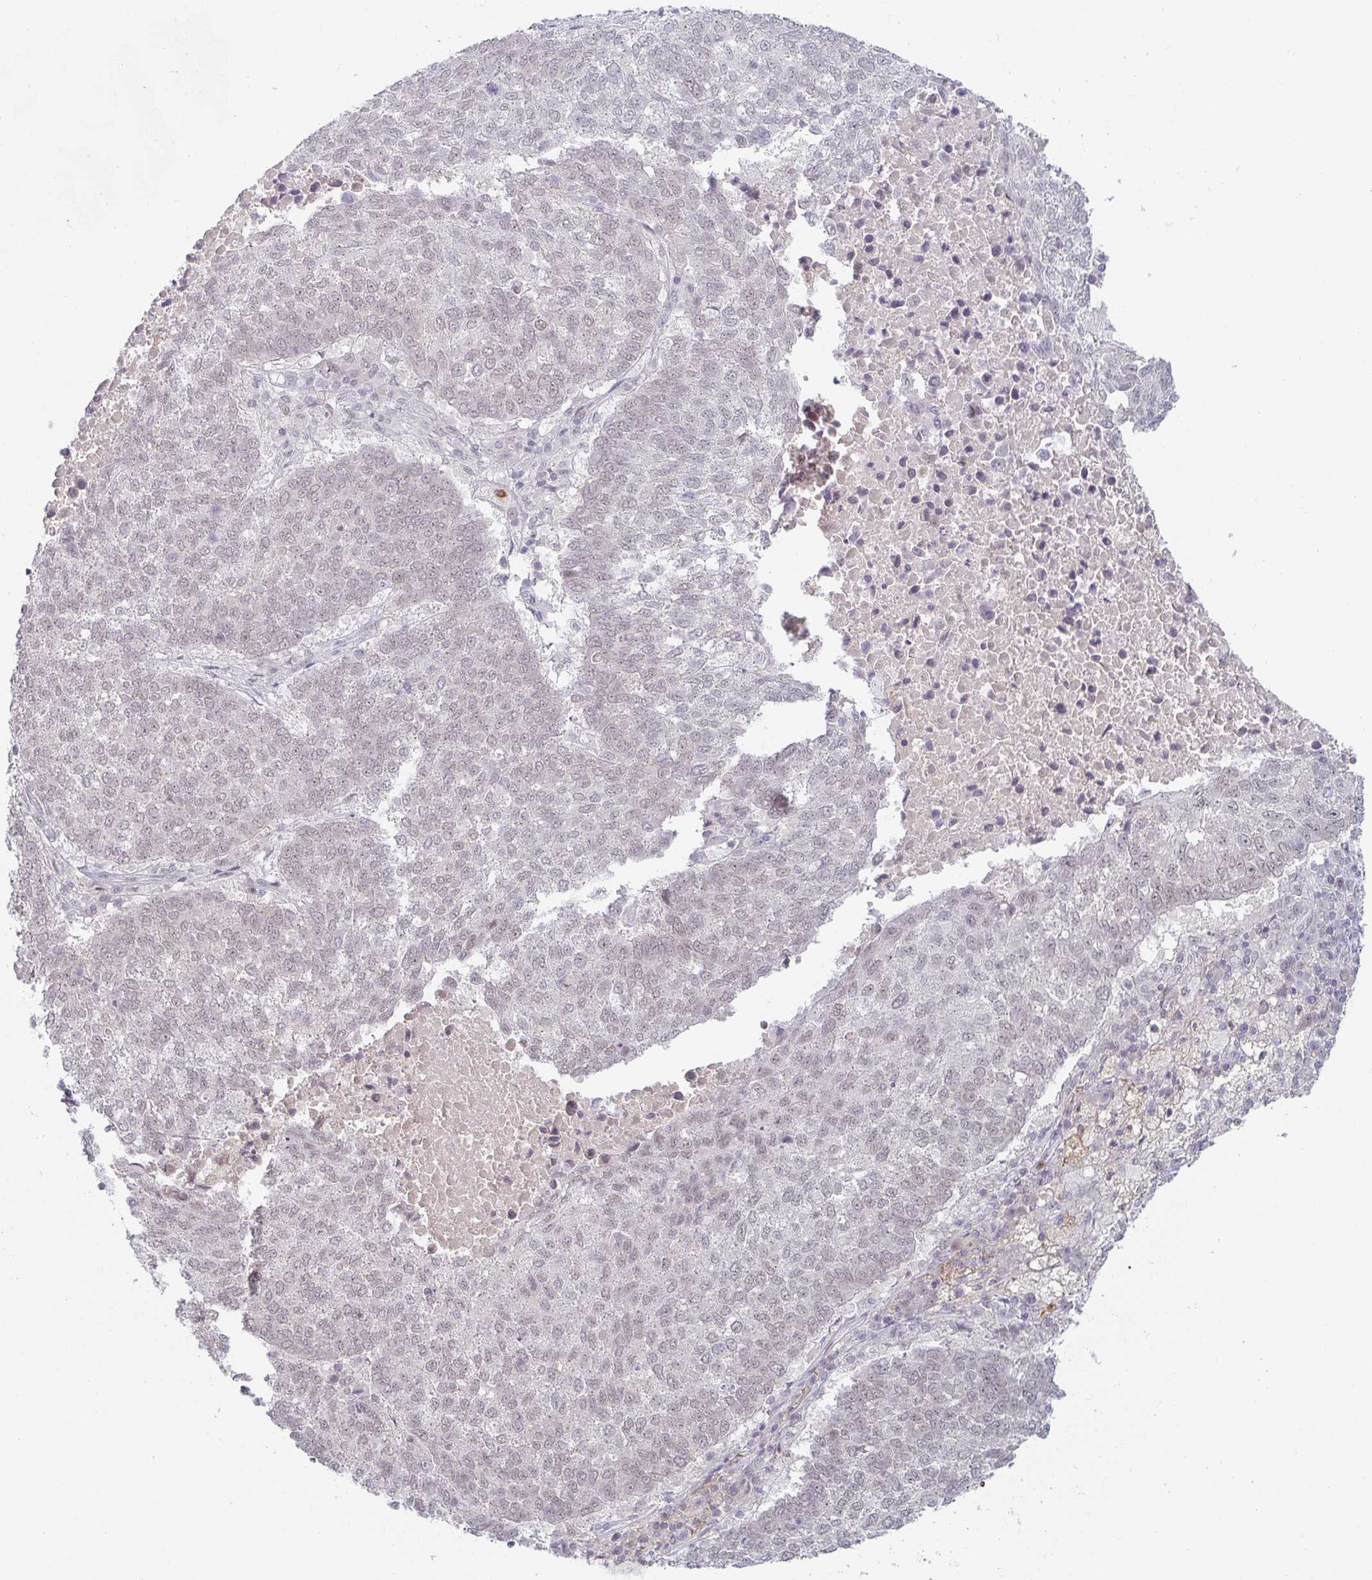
{"staining": {"intensity": "negative", "quantity": "none", "location": "none"}, "tissue": "lung cancer", "cell_type": "Tumor cells", "image_type": "cancer", "snomed": [{"axis": "morphology", "description": "Squamous cell carcinoma, NOS"}, {"axis": "topography", "description": "Lung"}], "caption": "Tumor cells show no significant protein positivity in lung cancer (squamous cell carcinoma).", "gene": "LIN54", "patient": {"sex": "male", "age": 73}}